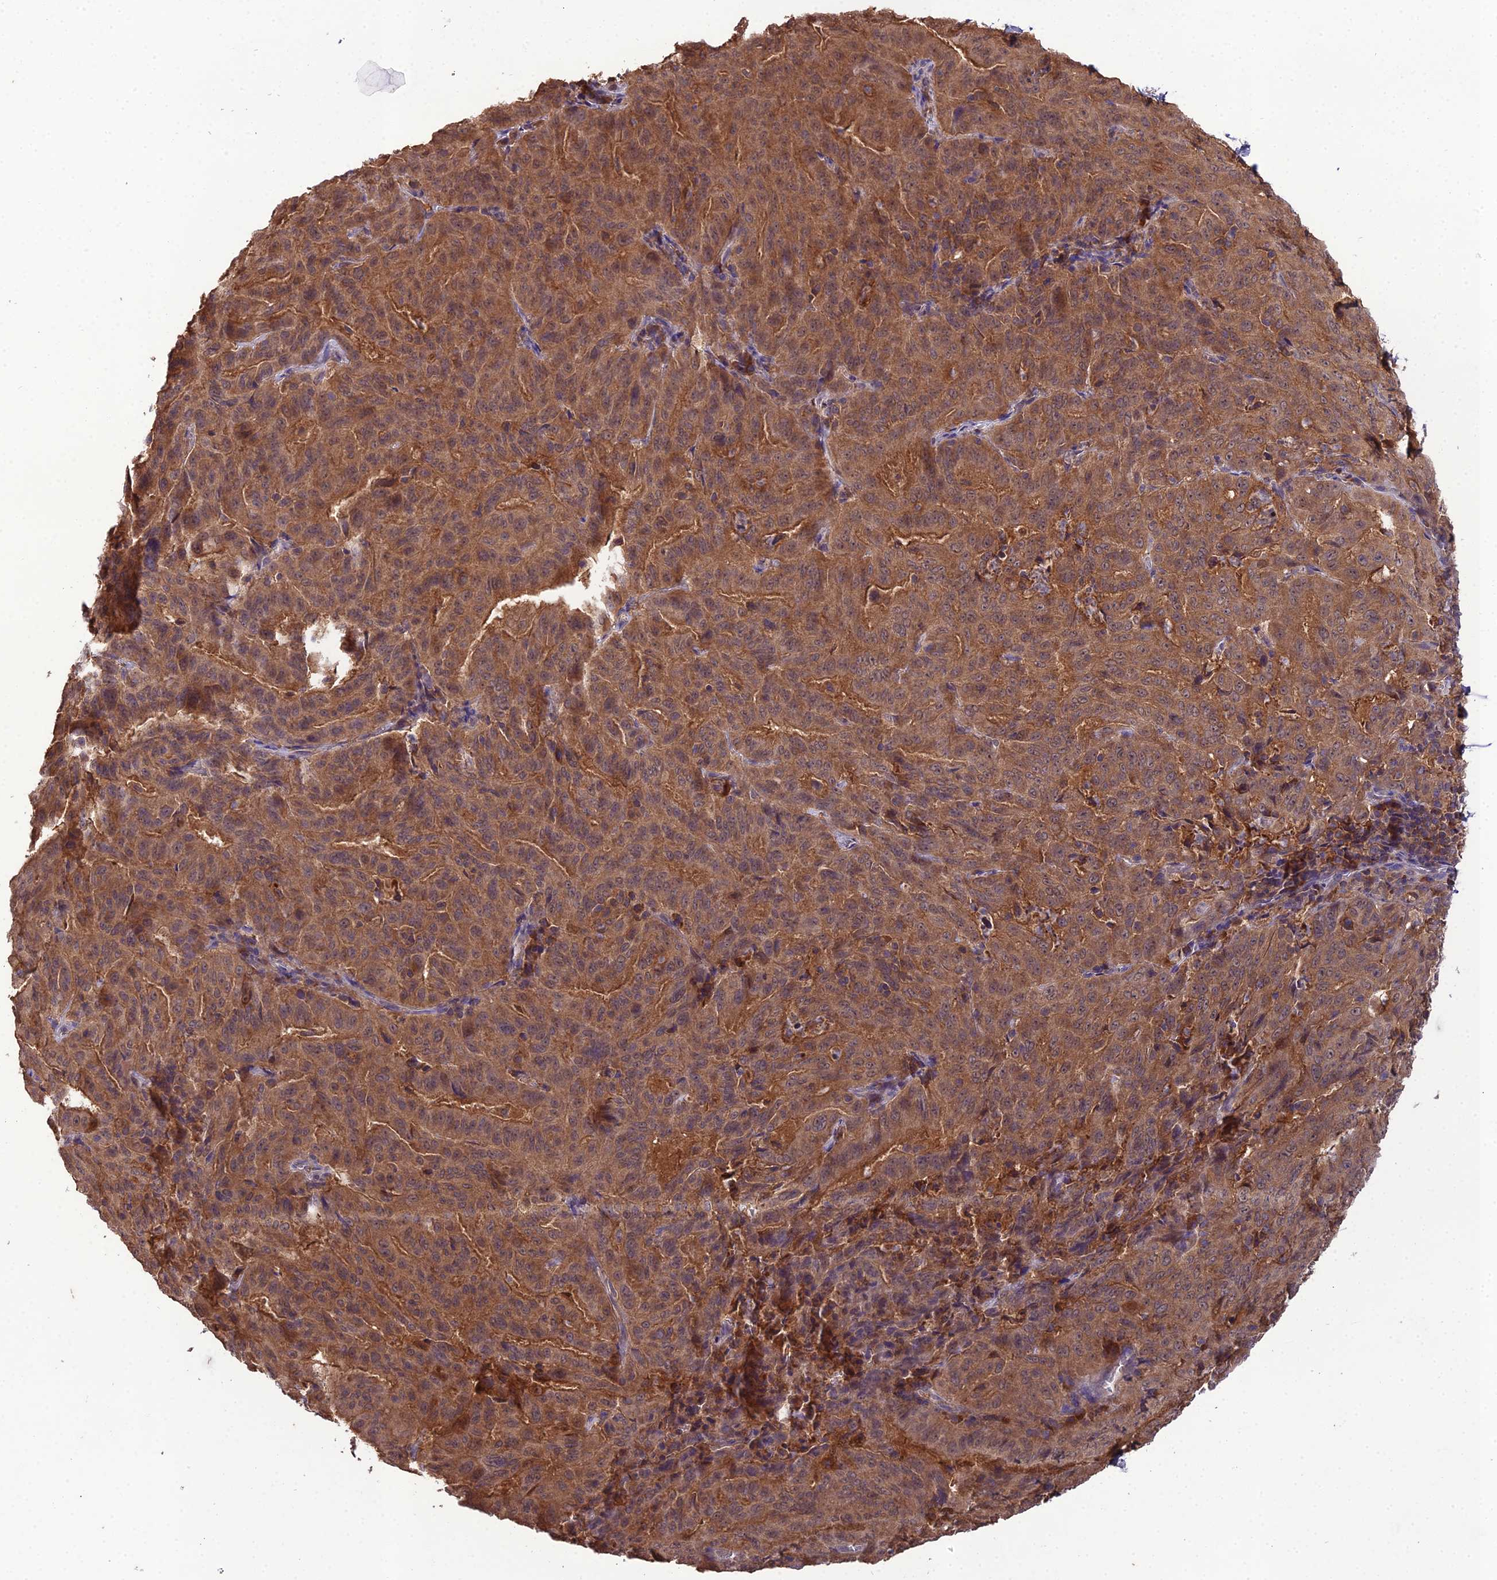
{"staining": {"intensity": "moderate", "quantity": ">75%", "location": "cytoplasmic/membranous"}, "tissue": "pancreatic cancer", "cell_type": "Tumor cells", "image_type": "cancer", "snomed": [{"axis": "morphology", "description": "Adenocarcinoma, NOS"}, {"axis": "topography", "description": "Pancreas"}], "caption": "IHC image of human pancreatic cancer (adenocarcinoma) stained for a protein (brown), which displays medium levels of moderate cytoplasmic/membranous staining in approximately >75% of tumor cells.", "gene": "TMEM258", "patient": {"sex": "male", "age": 63}}